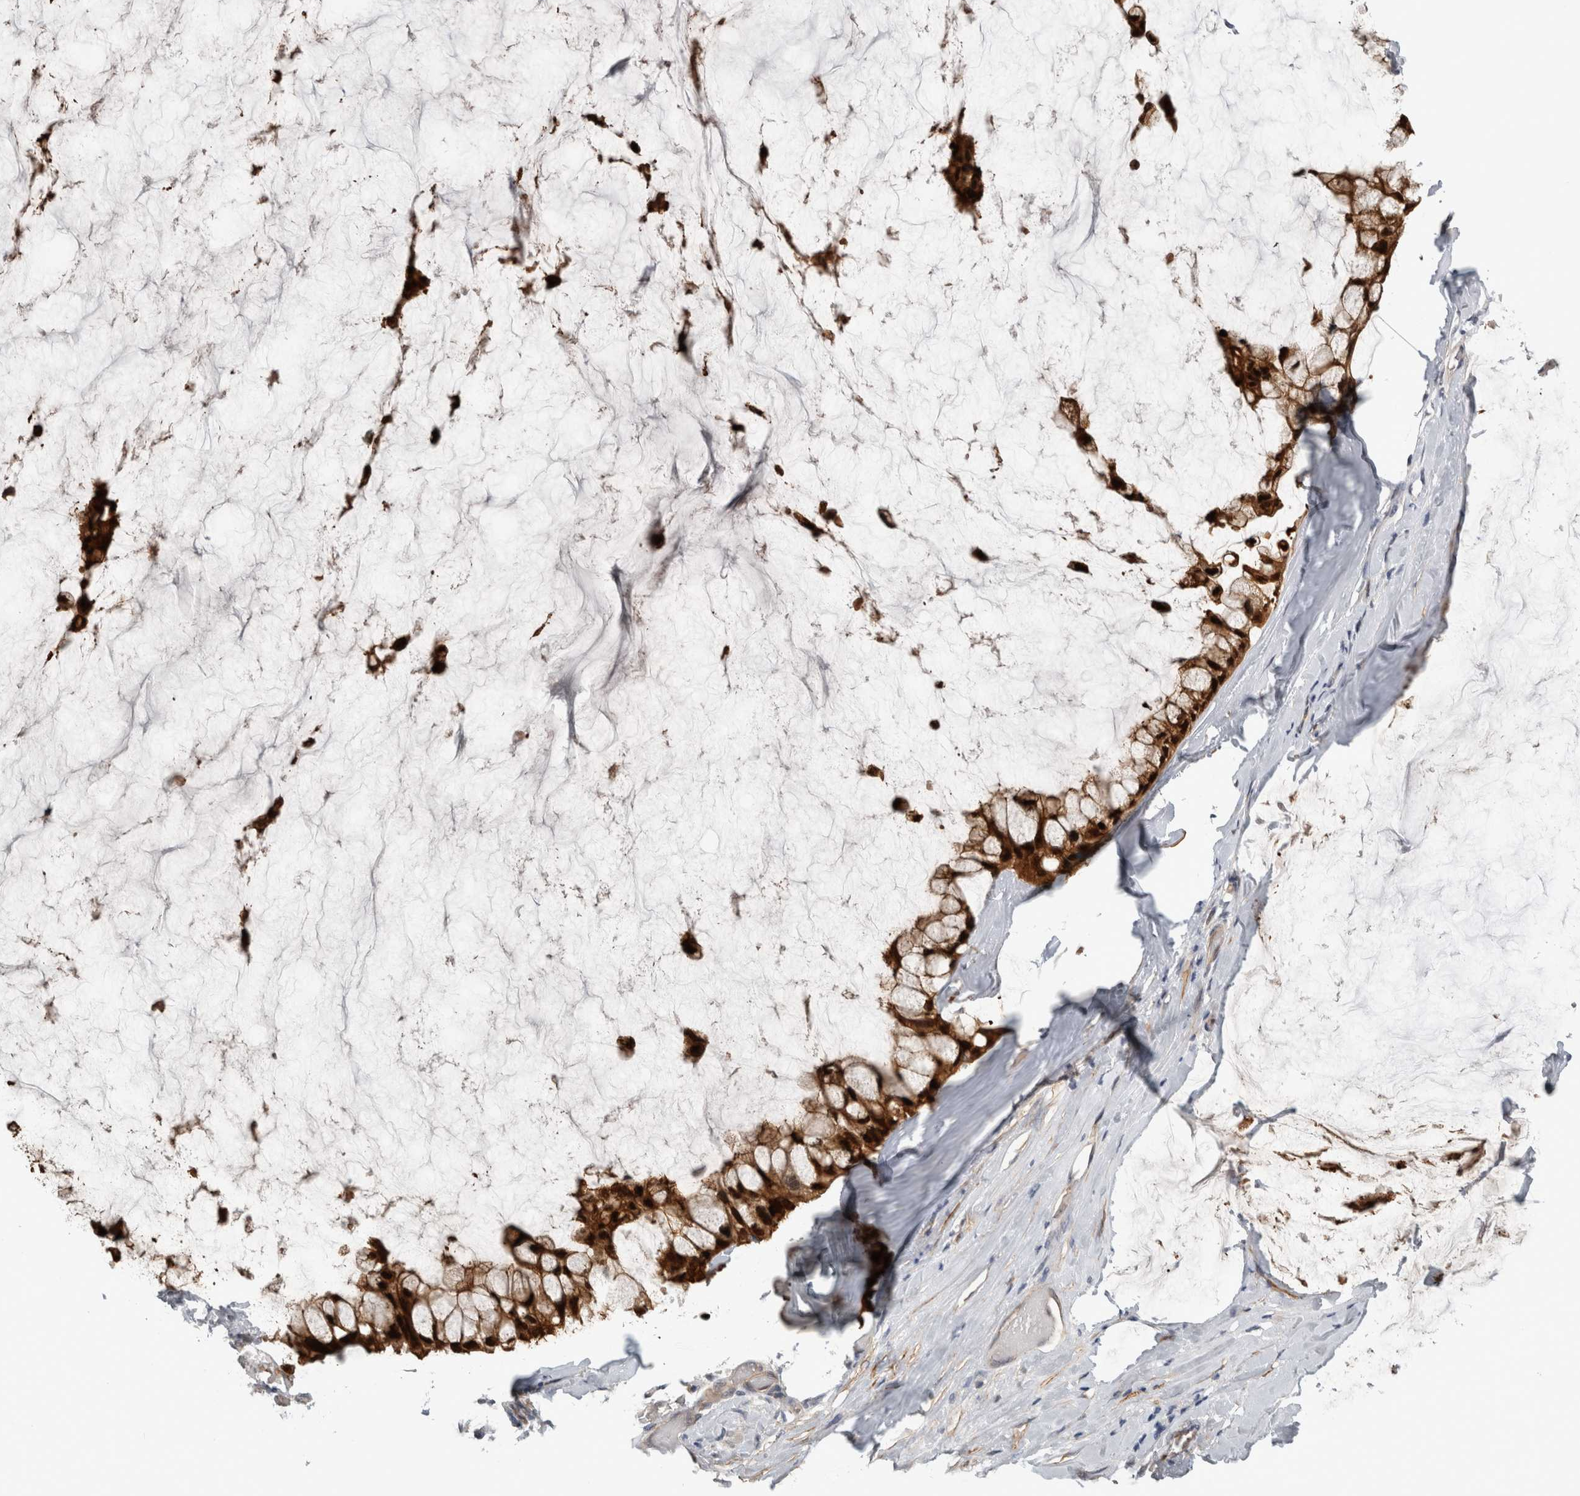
{"staining": {"intensity": "strong", "quantity": ">75%", "location": "cytoplasmic/membranous,nuclear"}, "tissue": "ovarian cancer", "cell_type": "Tumor cells", "image_type": "cancer", "snomed": [{"axis": "morphology", "description": "Cystadenocarcinoma, mucinous, NOS"}, {"axis": "topography", "description": "Ovary"}], "caption": "Strong cytoplasmic/membranous and nuclear protein expression is identified in approximately >75% of tumor cells in mucinous cystadenocarcinoma (ovarian). The protein is stained brown, and the nuclei are stained in blue (DAB IHC with brightfield microscopy, high magnification).", "gene": "NAPRT", "patient": {"sex": "female", "age": 39}}